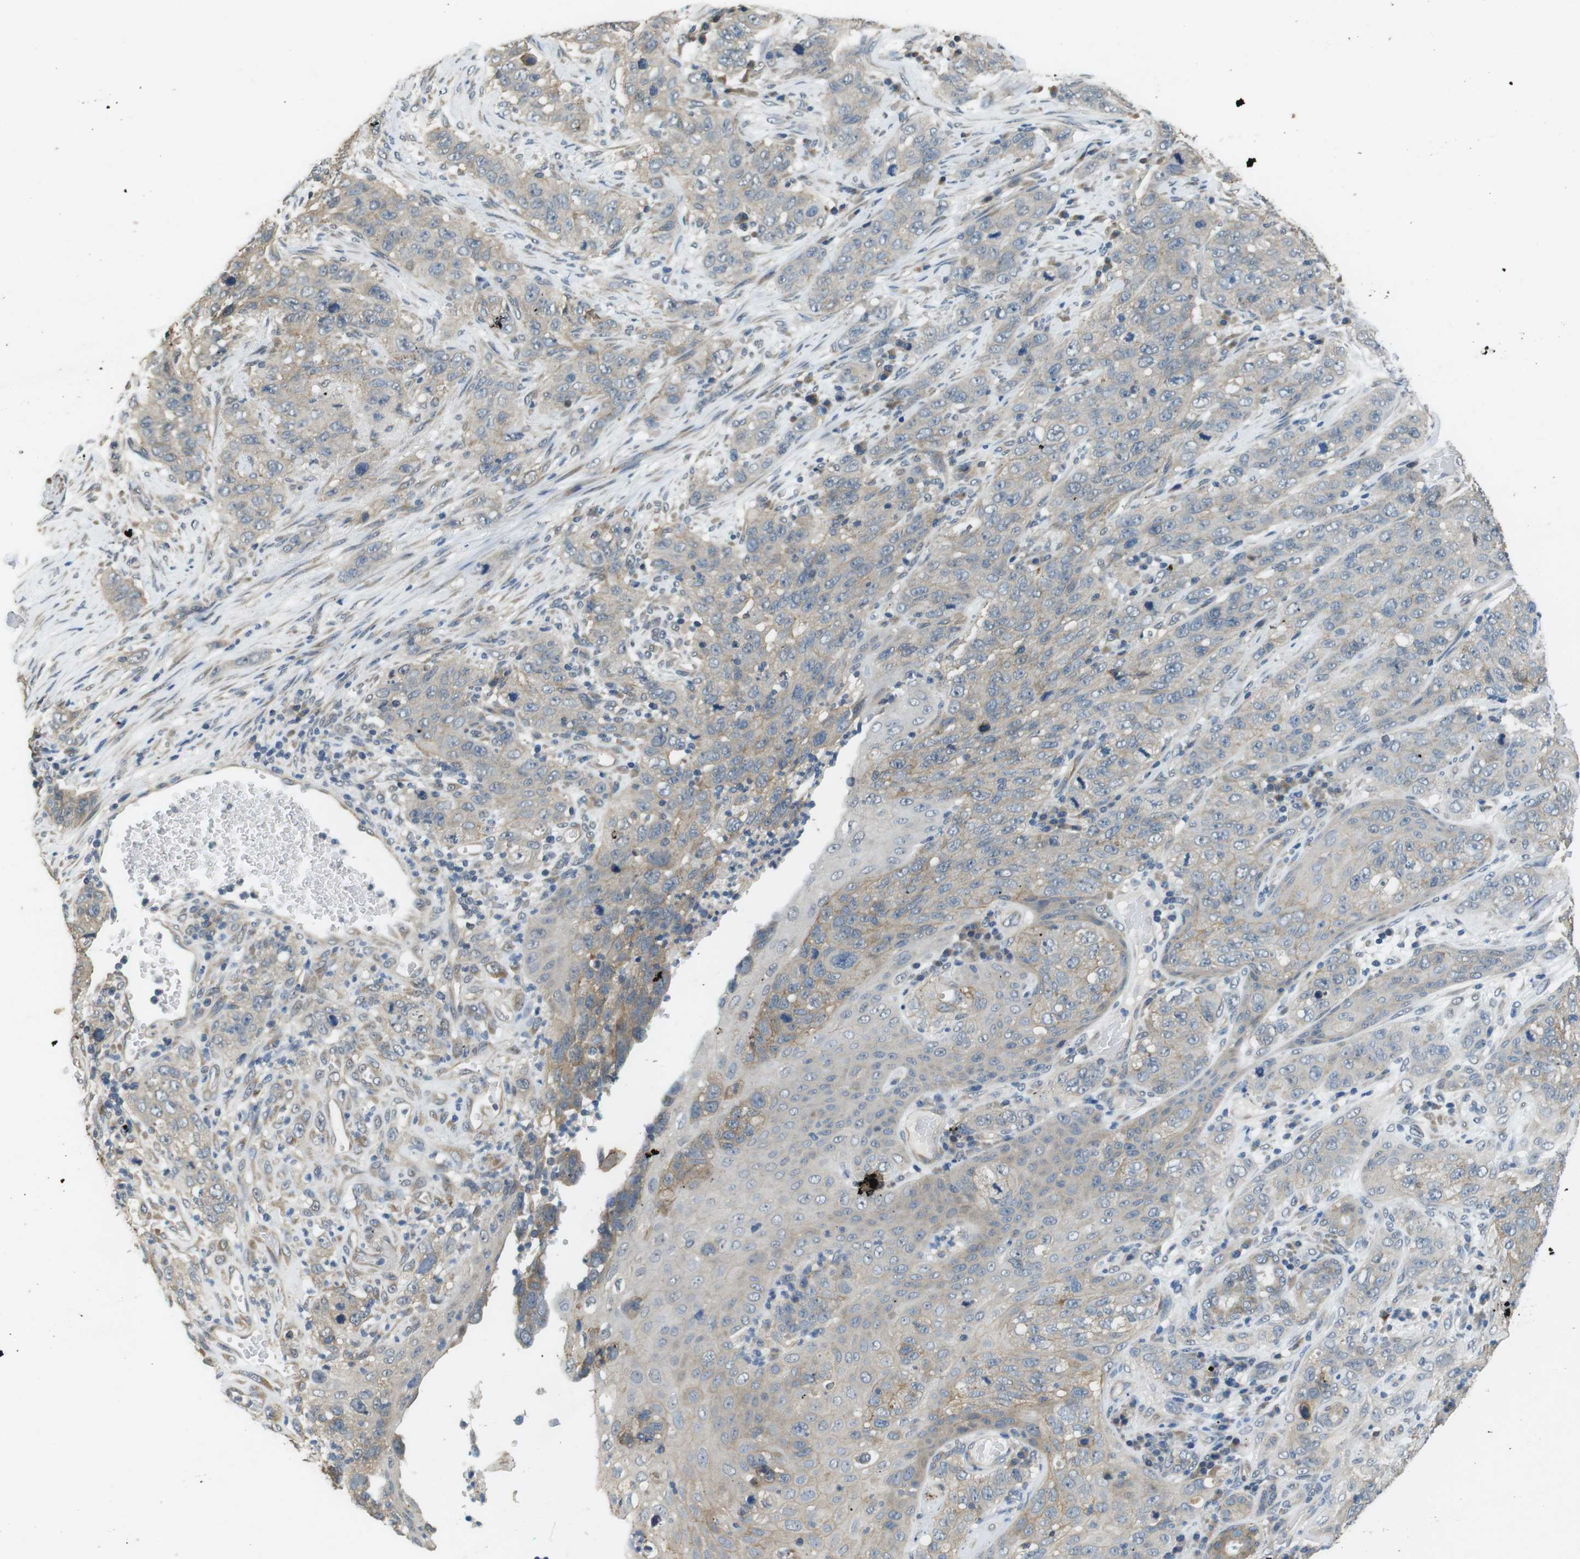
{"staining": {"intensity": "weak", "quantity": ">75%", "location": "cytoplasmic/membranous"}, "tissue": "stomach cancer", "cell_type": "Tumor cells", "image_type": "cancer", "snomed": [{"axis": "morphology", "description": "Adenocarcinoma, NOS"}, {"axis": "topography", "description": "Stomach"}], "caption": "A histopathology image of stomach cancer stained for a protein exhibits weak cytoplasmic/membranous brown staining in tumor cells.", "gene": "CLDN7", "patient": {"sex": "male", "age": 48}}